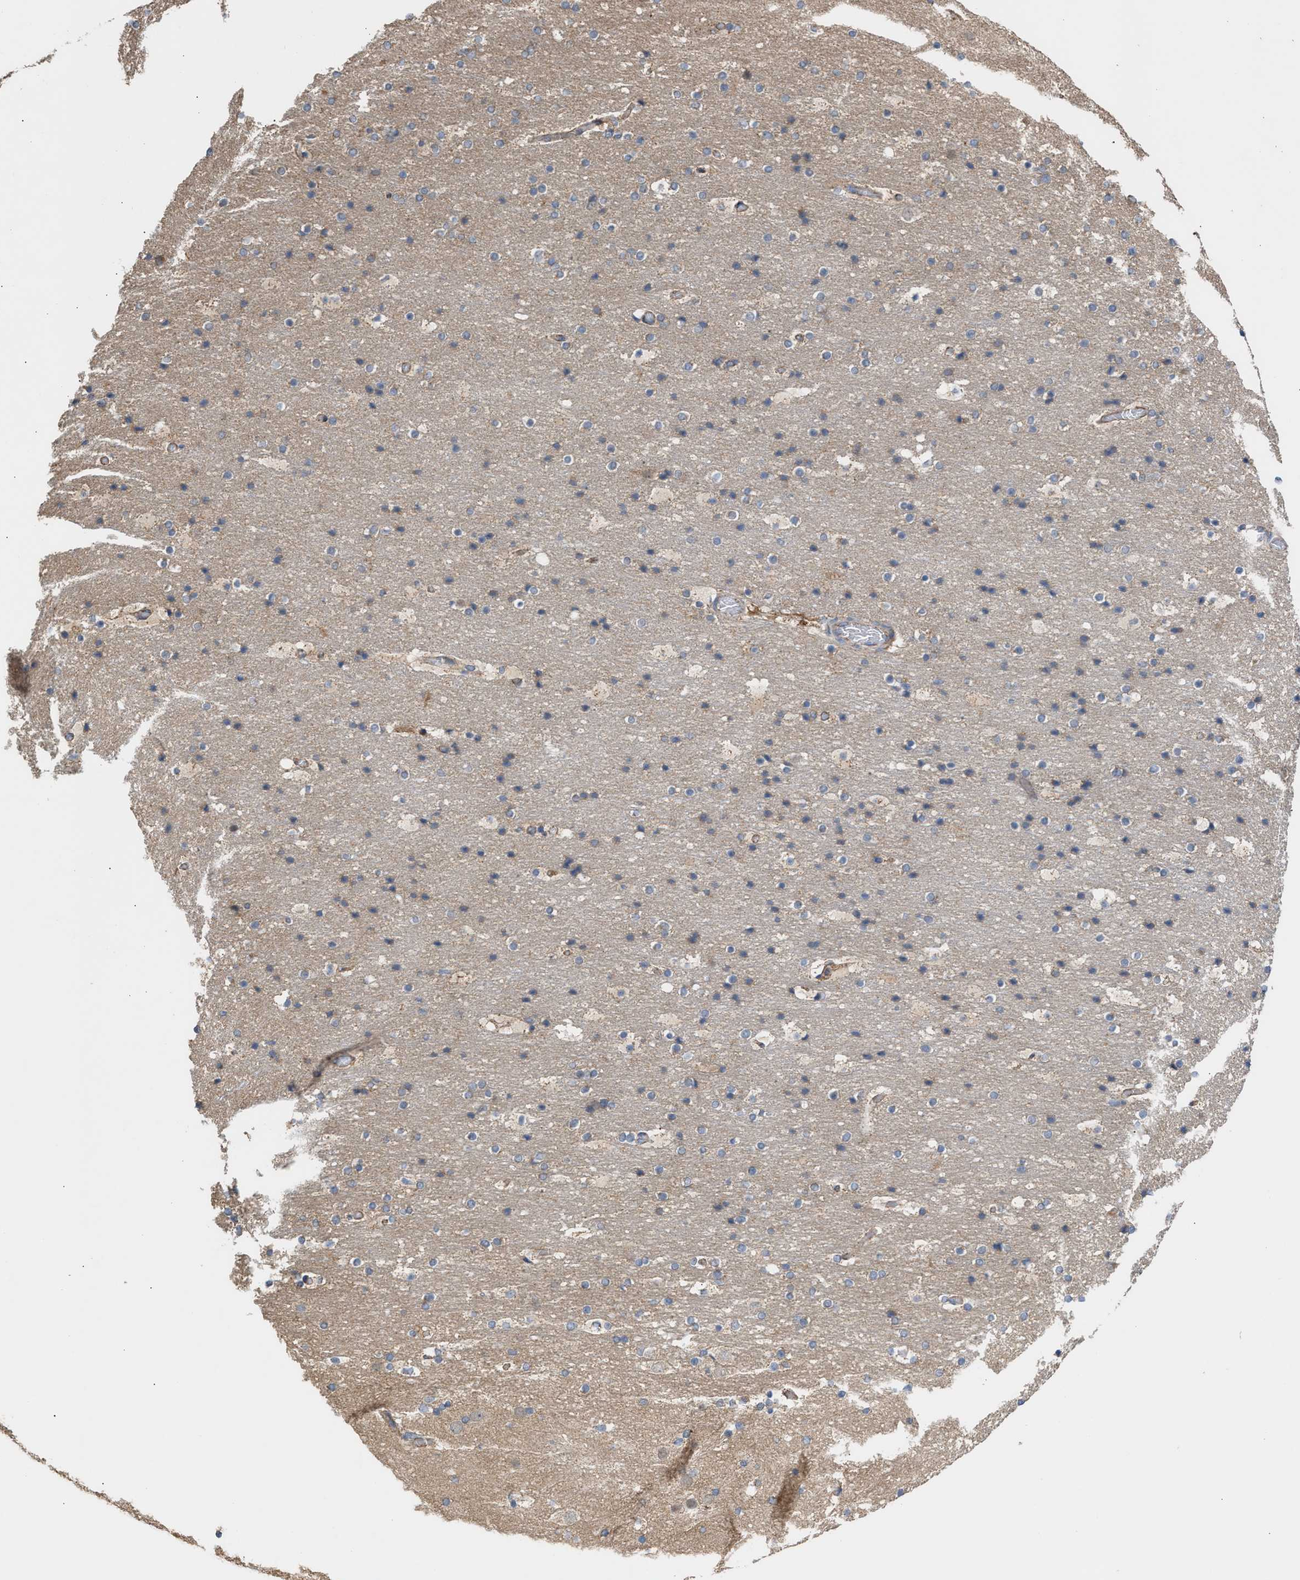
{"staining": {"intensity": "weak", "quantity": "25%-75%", "location": "cytoplasmic/membranous"}, "tissue": "cerebral cortex", "cell_type": "Endothelial cells", "image_type": "normal", "snomed": [{"axis": "morphology", "description": "Normal tissue, NOS"}, {"axis": "topography", "description": "Cerebral cortex"}], "caption": "This histopathology image exhibits immunohistochemistry staining of normal cerebral cortex, with low weak cytoplasmic/membranous expression in about 25%-75% of endothelial cells.", "gene": "OXSM", "patient": {"sex": "male", "age": 57}}